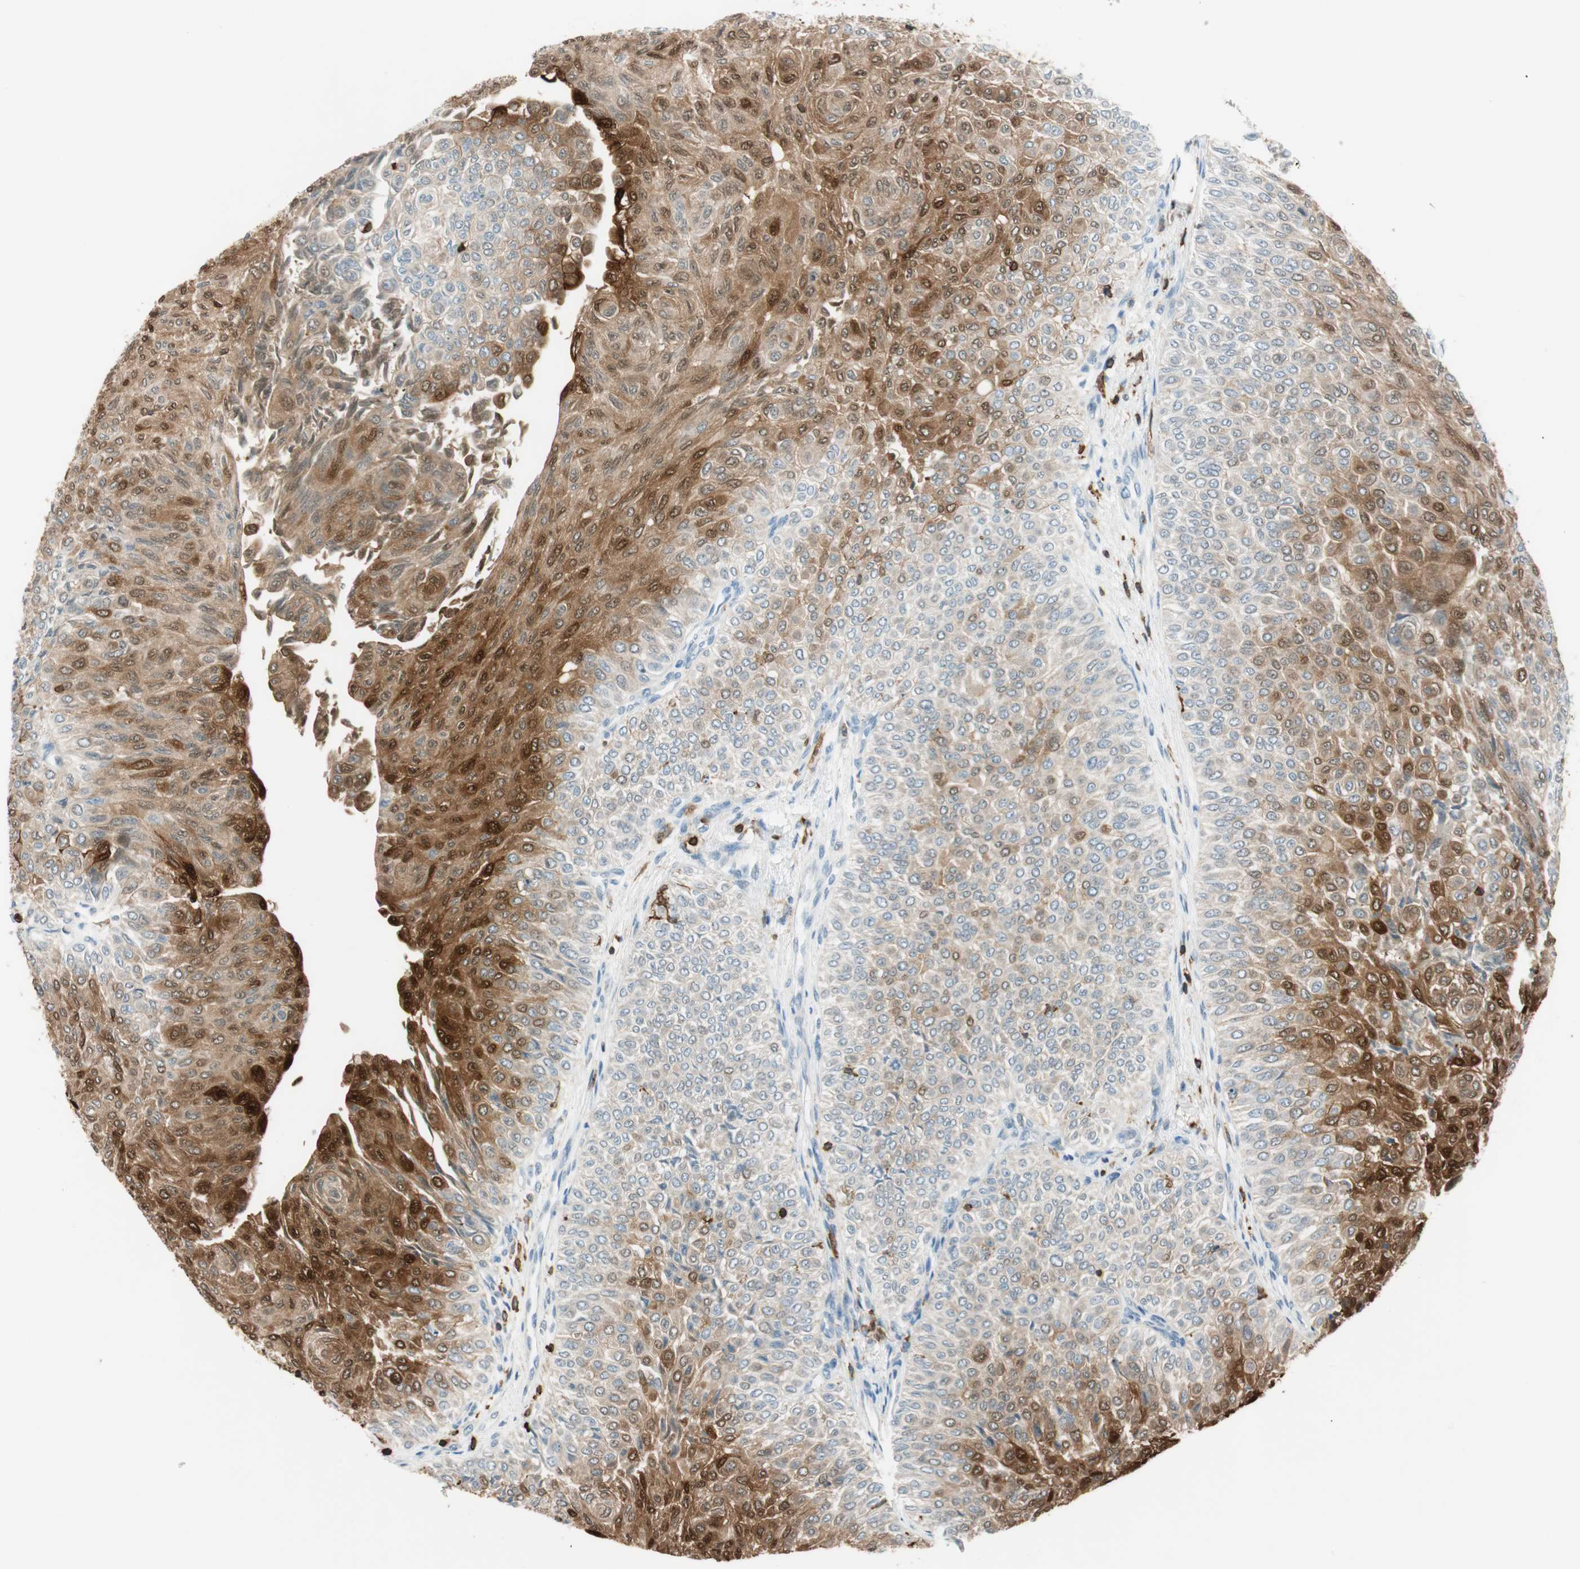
{"staining": {"intensity": "strong", "quantity": "25%-75%", "location": "cytoplasmic/membranous"}, "tissue": "urothelial cancer", "cell_type": "Tumor cells", "image_type": "cancer", "snomed": [{"axis": "morphology", "description": "Urothelial carcinoma, Low grade"}, {"axis": "topography", "description": "Urinary bladder"}], "caption": "Protein positivity by immunohistochemistry (IHC) demonstrates strong cytoplasmic/membranous expression in approximately 25%-75% of tumor cells in urothelial cancer.", "gene": "HPGD", "patient": {"sex": "male", "age": 78}}